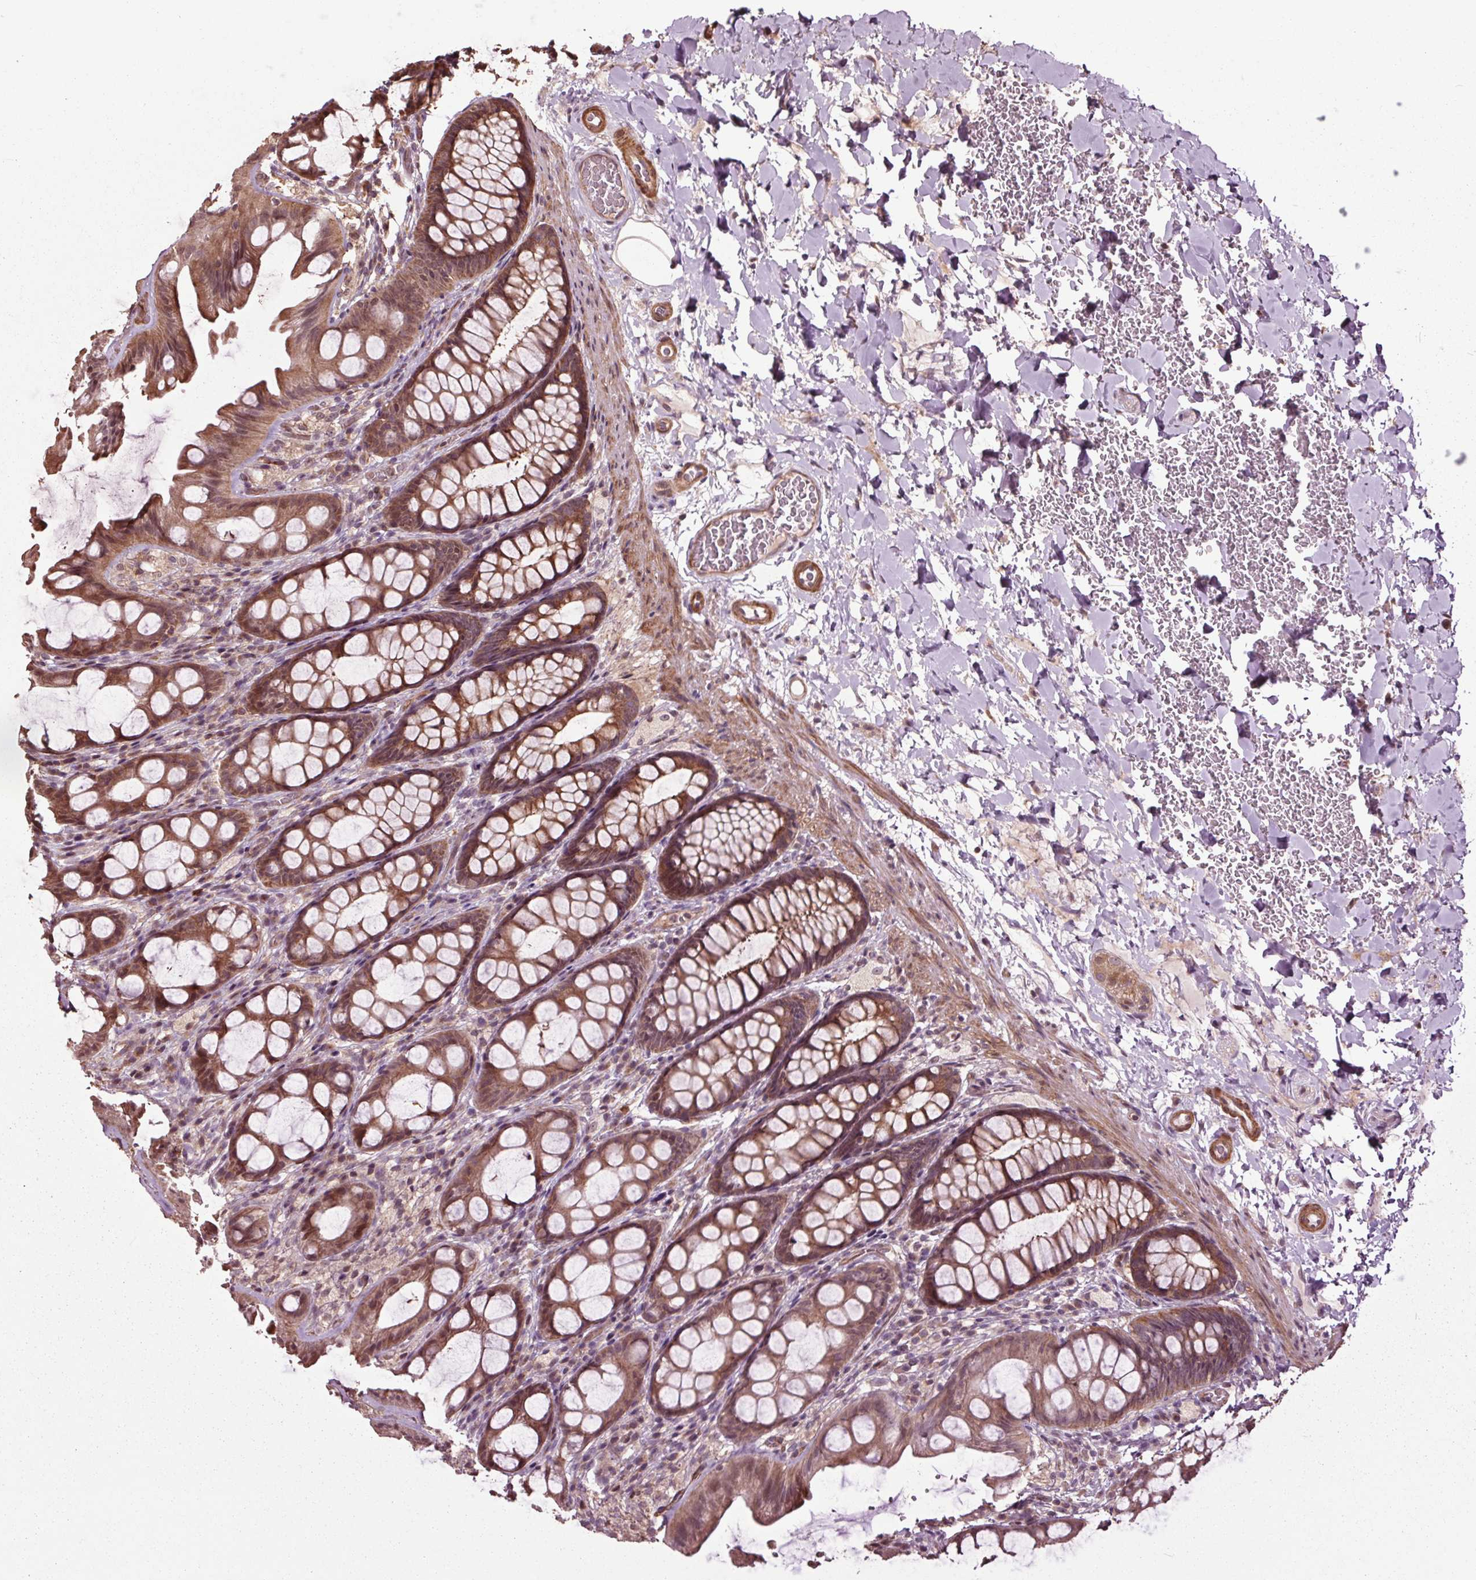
{"staining": {"intensity": "moderate", "quantity": ">75%", "location": "cytoplasmic/membranous"}, "tissue": "colon", "cell_type": "Endothelial cells", "image_type": "normal", "snomed": [{"axis": "morphology", "description": "Normal tissue, NOS"}, {"axis": "topography", "description": "Colon"}], "caption": "Immunohistochemical staining of unremarkable colon reveals medium levels of moderate cytoplasmic/membranous staining in about >75% of endothelial cells.", "gene": "CEP95", "patient": {"sex": "male", "age": 47}}